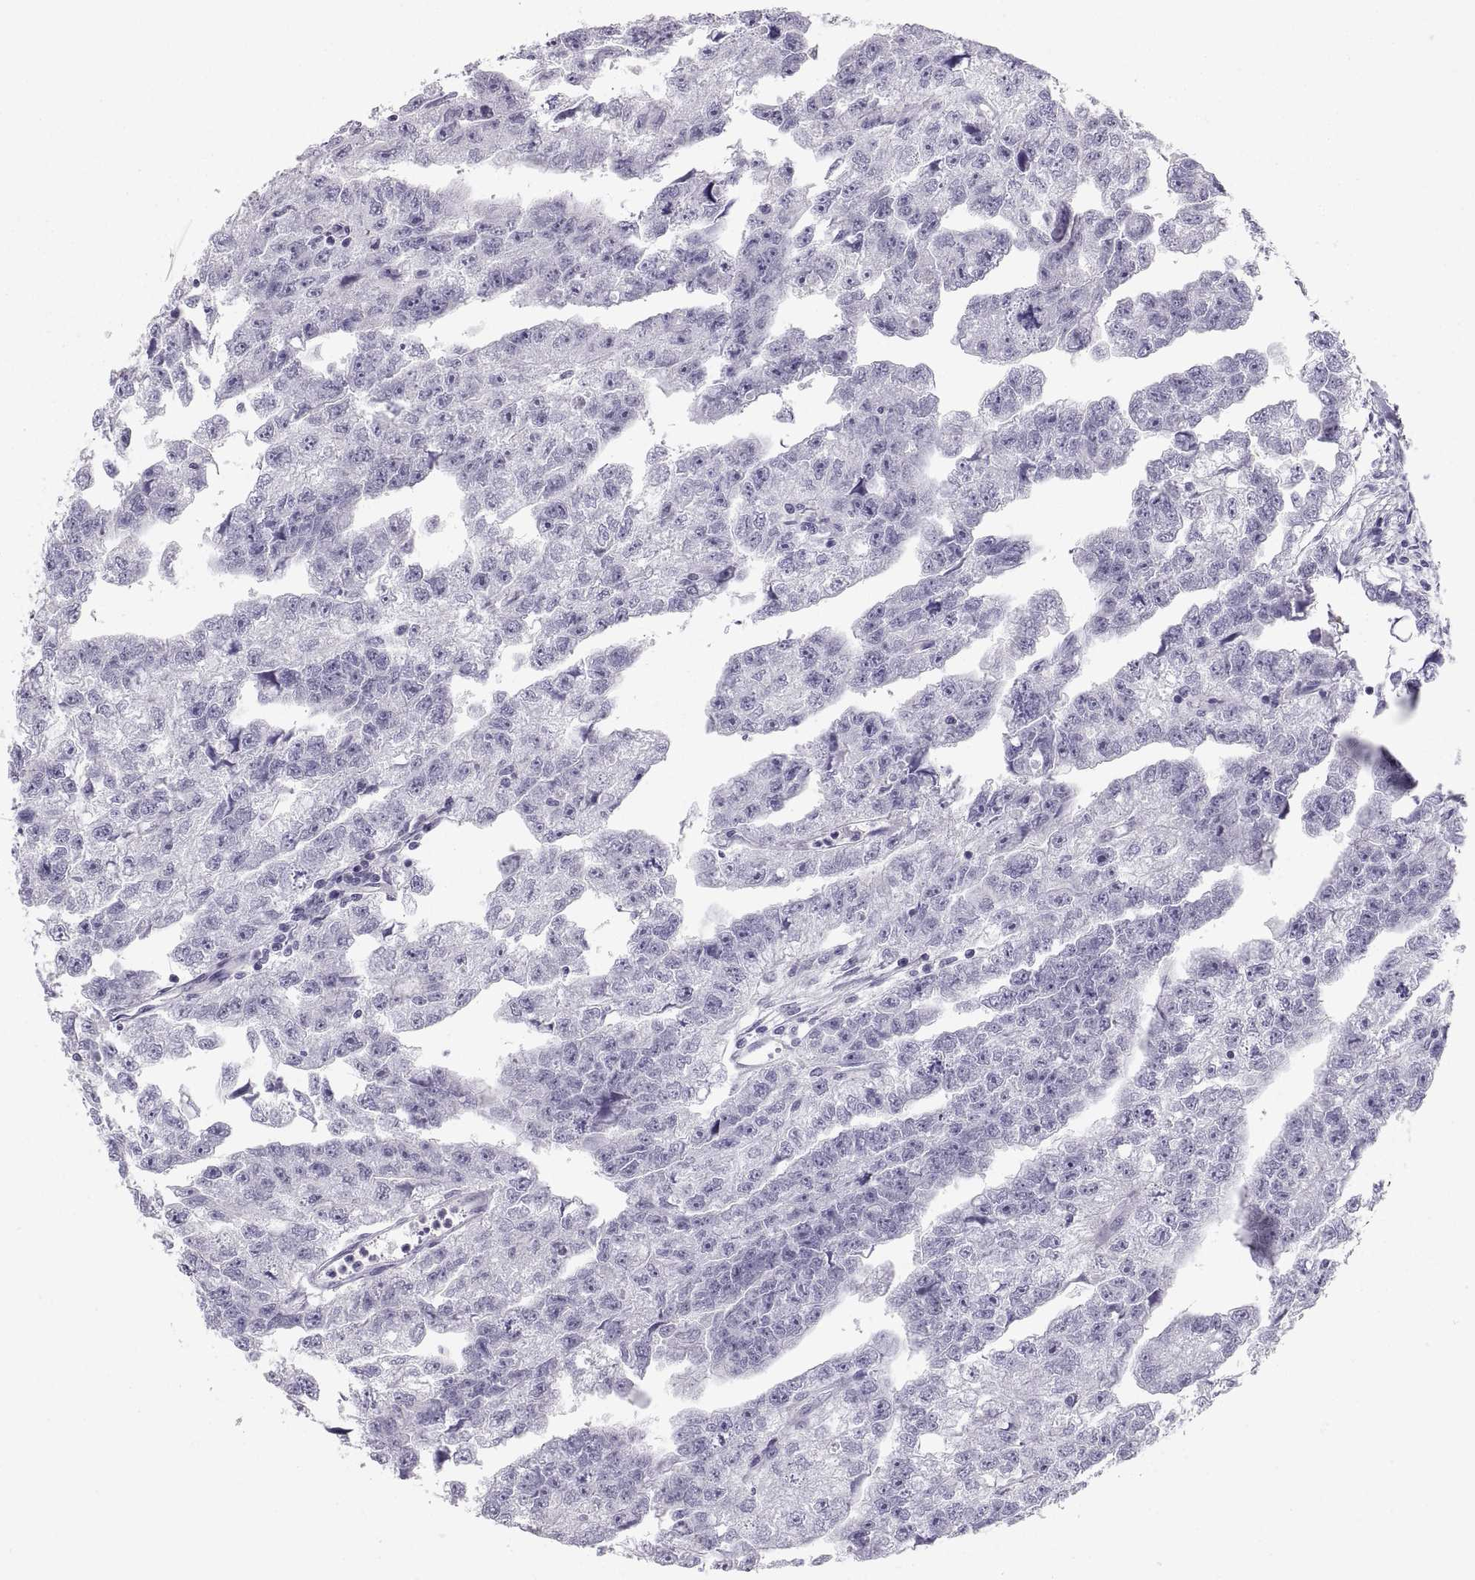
{"staining": {"intensity": "negative", "quantity": "none", "location": "none"}, "tissue": "testis cancer", "cell_type": "Tumor cells", "image_type": "cancer", "snomed": [{"axis": "morphology", "description": "Carcinoma, Embryonal, NOS"}, {"axis": "morphology", "description": "Teratoma, malignant, NOS"}, {"axis": "topography", "description": "Testis"}], "caption": "This is an immunohistochemistry image of testis cancer. There is no positivity in tumor cells.", "gene": "MAGEB2", "patient": {"sex": "male", "age": 44}}